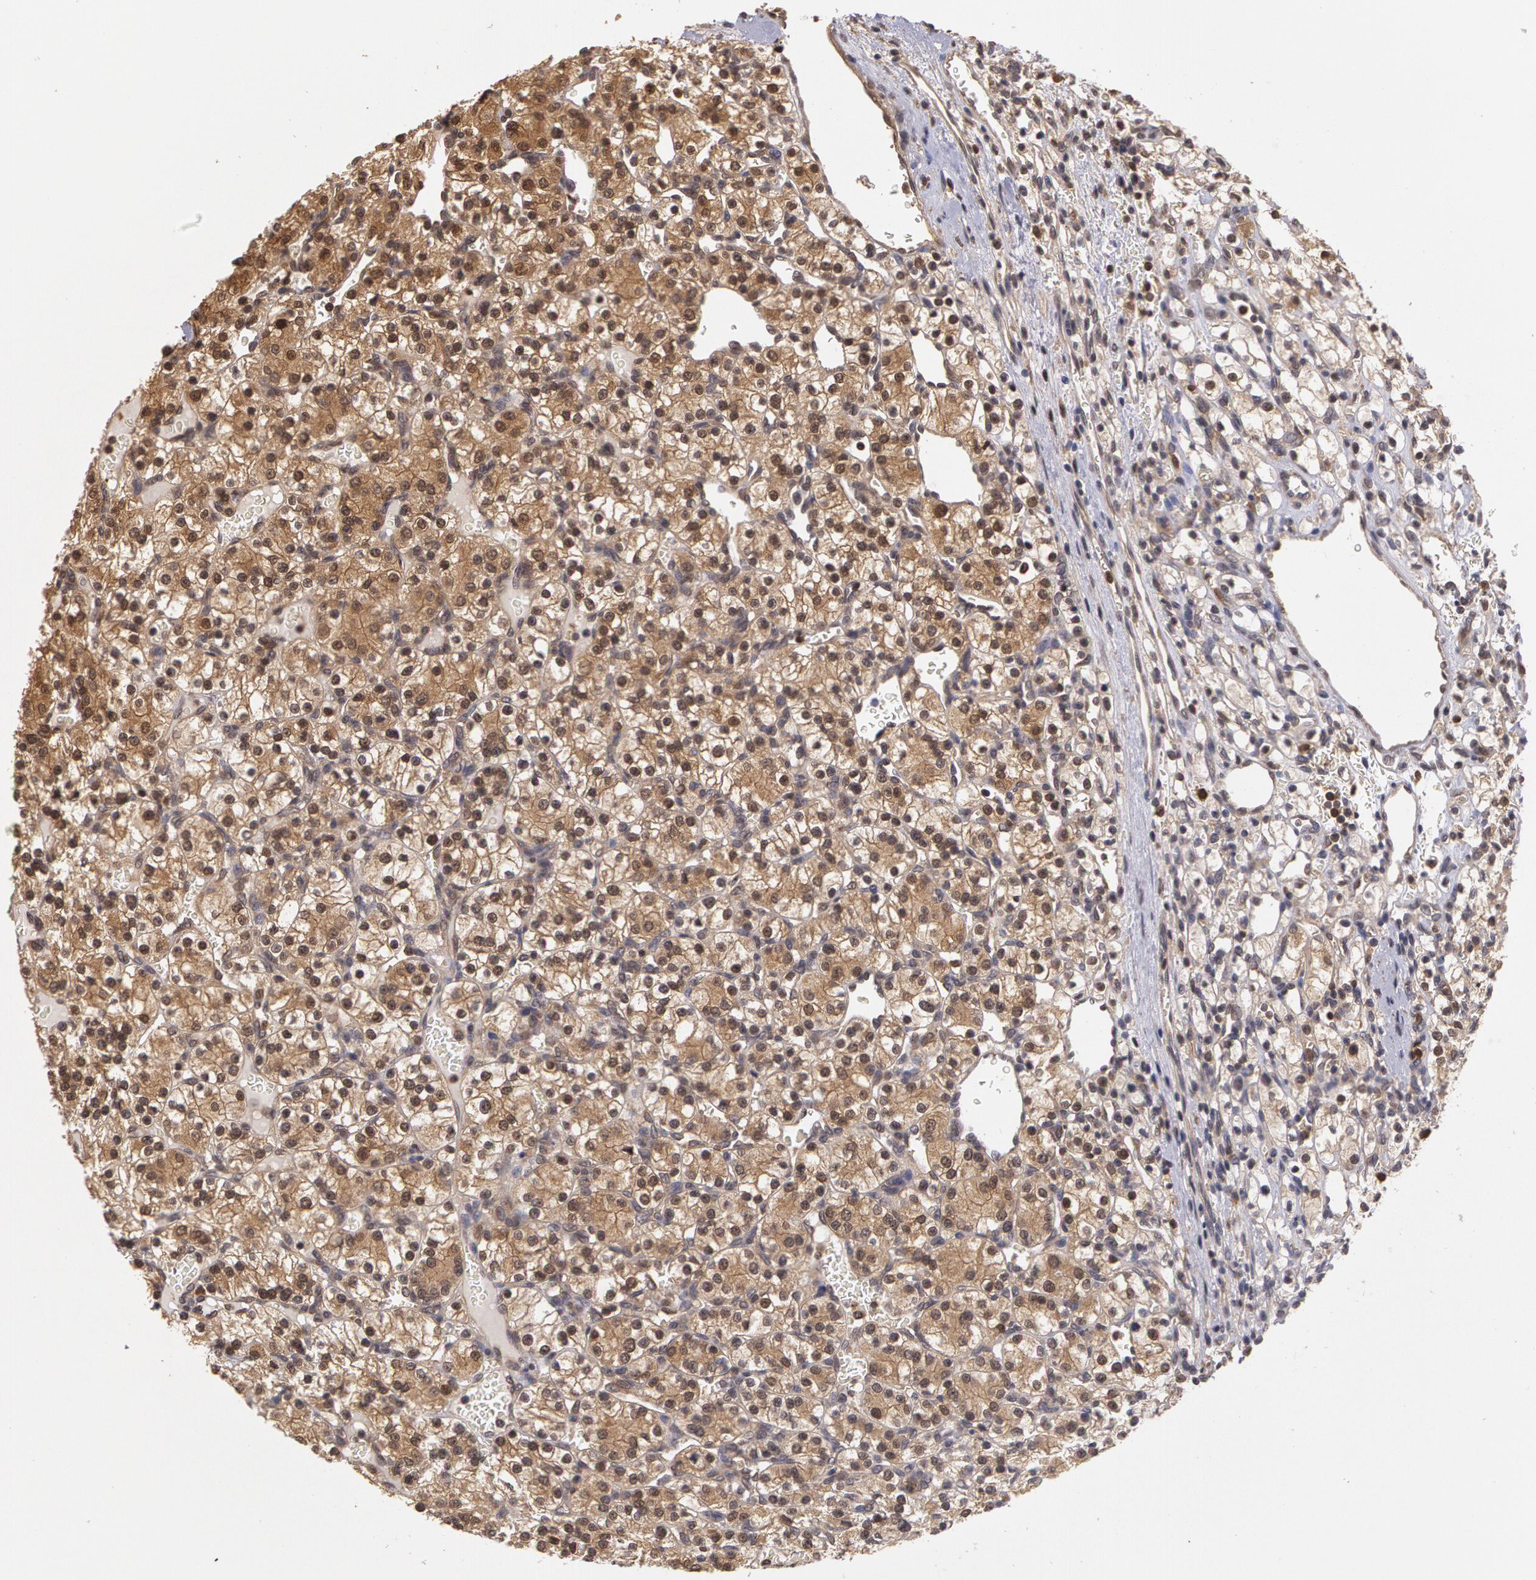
{"staining": {"intensity": "weak", "quantity": ">75%", "location": "cytoplasmic/membranous"}, "tissue": "renal cancer", "cell_type": "Tumor cells", "image_type": "cancer", "snomed": [{"axis": "morphology", "description": "Adenocarcinoma, NOS"}, {"axis": "topography", "description": "Kidney"}], "caption": "There is low levels of weak cytoplasmic/membranous staining in tumor cells of renal cancer (adenocarcinoma), as demonstrated by immunohistochemical staining (brown color).", "gene": "AHSA1", "patient": {"sex": "female", "age": 62}}